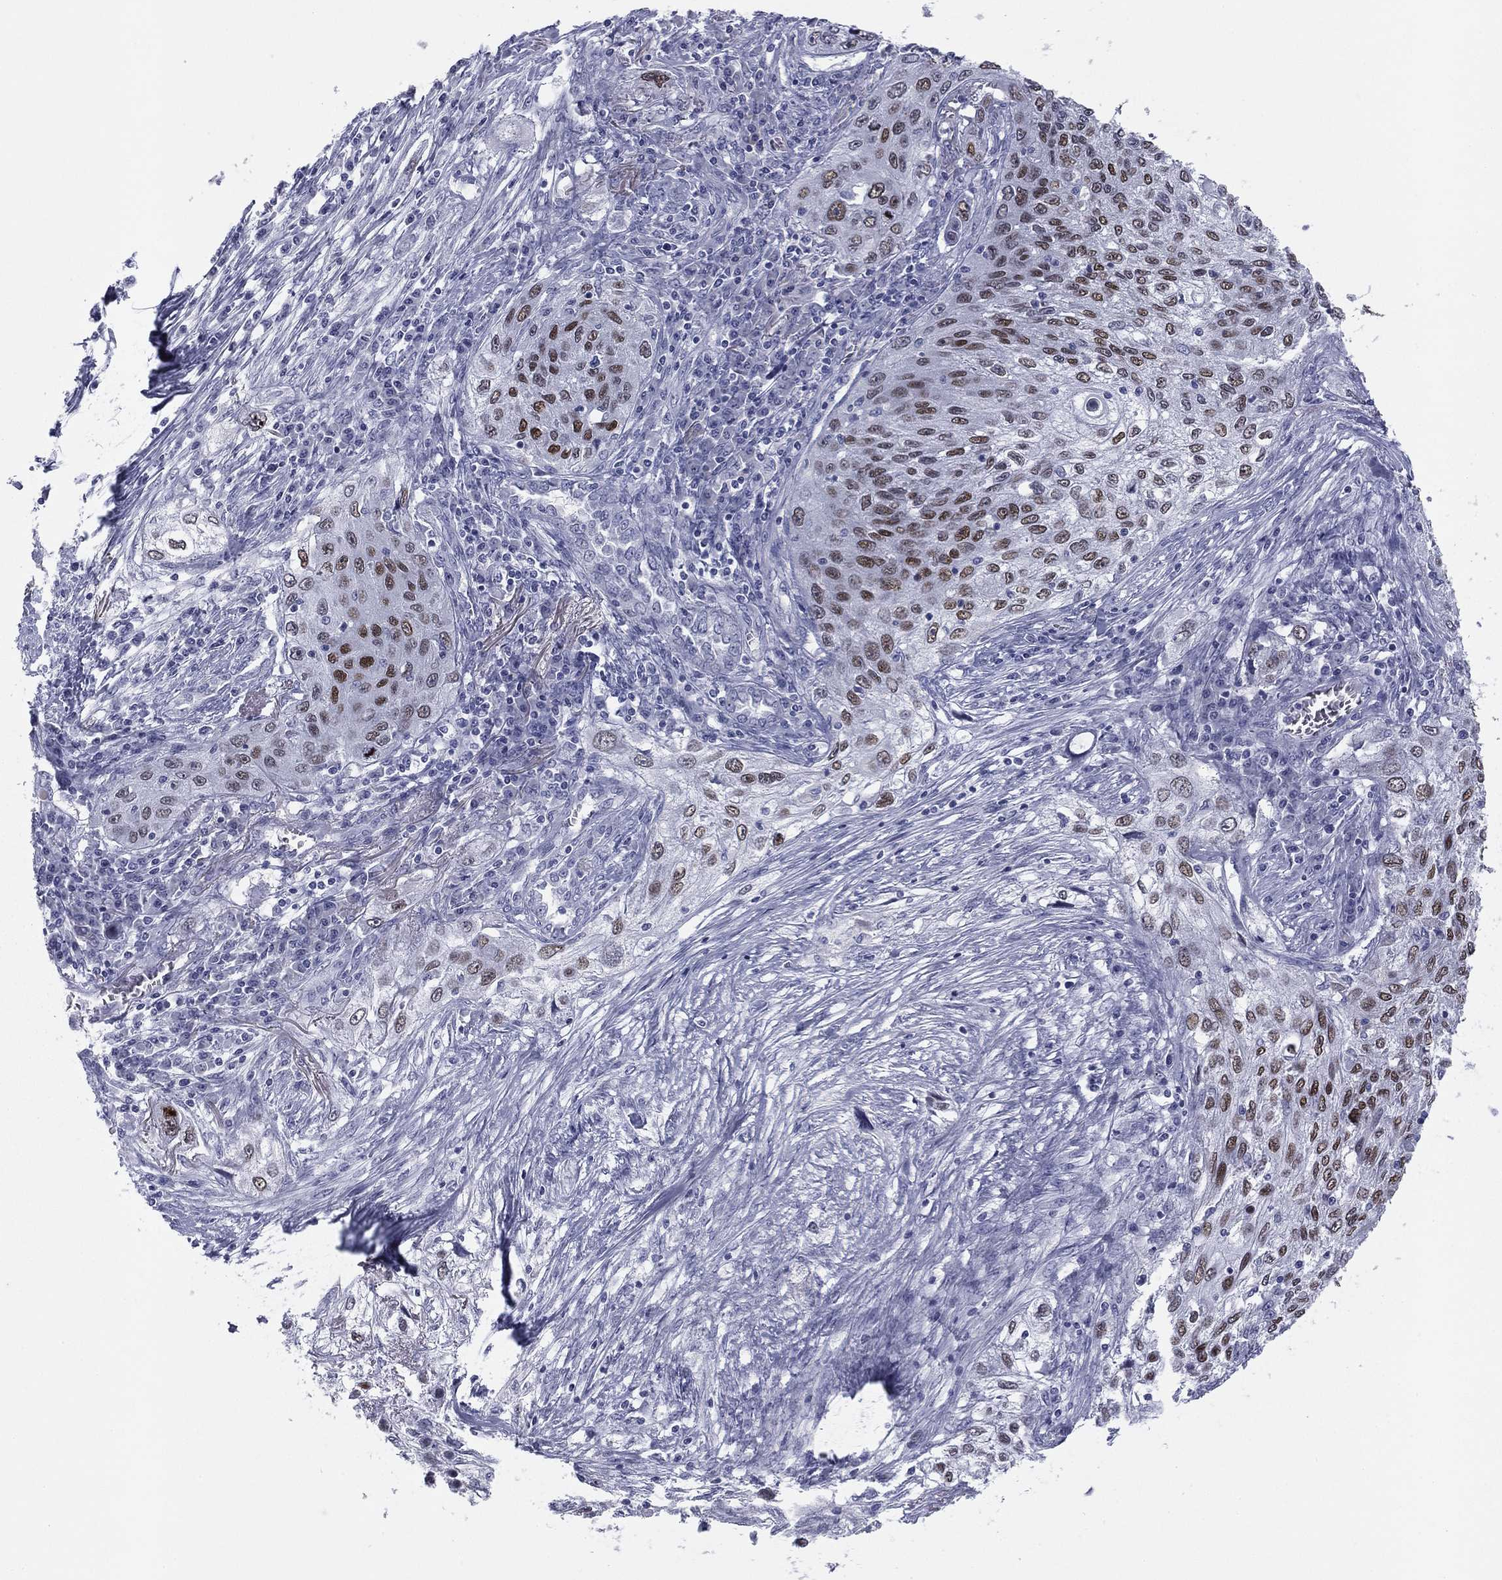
{"staining": {"intensity": "strong", "quantity": "25%-75%", "location": "nuclear"}, "tissue": "lung cancer", "cell_type": "Tumor cells", "image_type": "cancer", "snomed": [{"axis": "morphology", "description": "Squamous cell carcinoma, NOS"}, {"axis": "topography", "description": "Lung"}], "caption": "This histopathology image demonstrates immunohistochemistry (IHC) staining of squamous cell carcinoma (lung), with high strong nuclear staining in about 25%-75% of tumor cells.", "gene": "TFAP2B", "patient": {"sex": "female", "age": 69}}